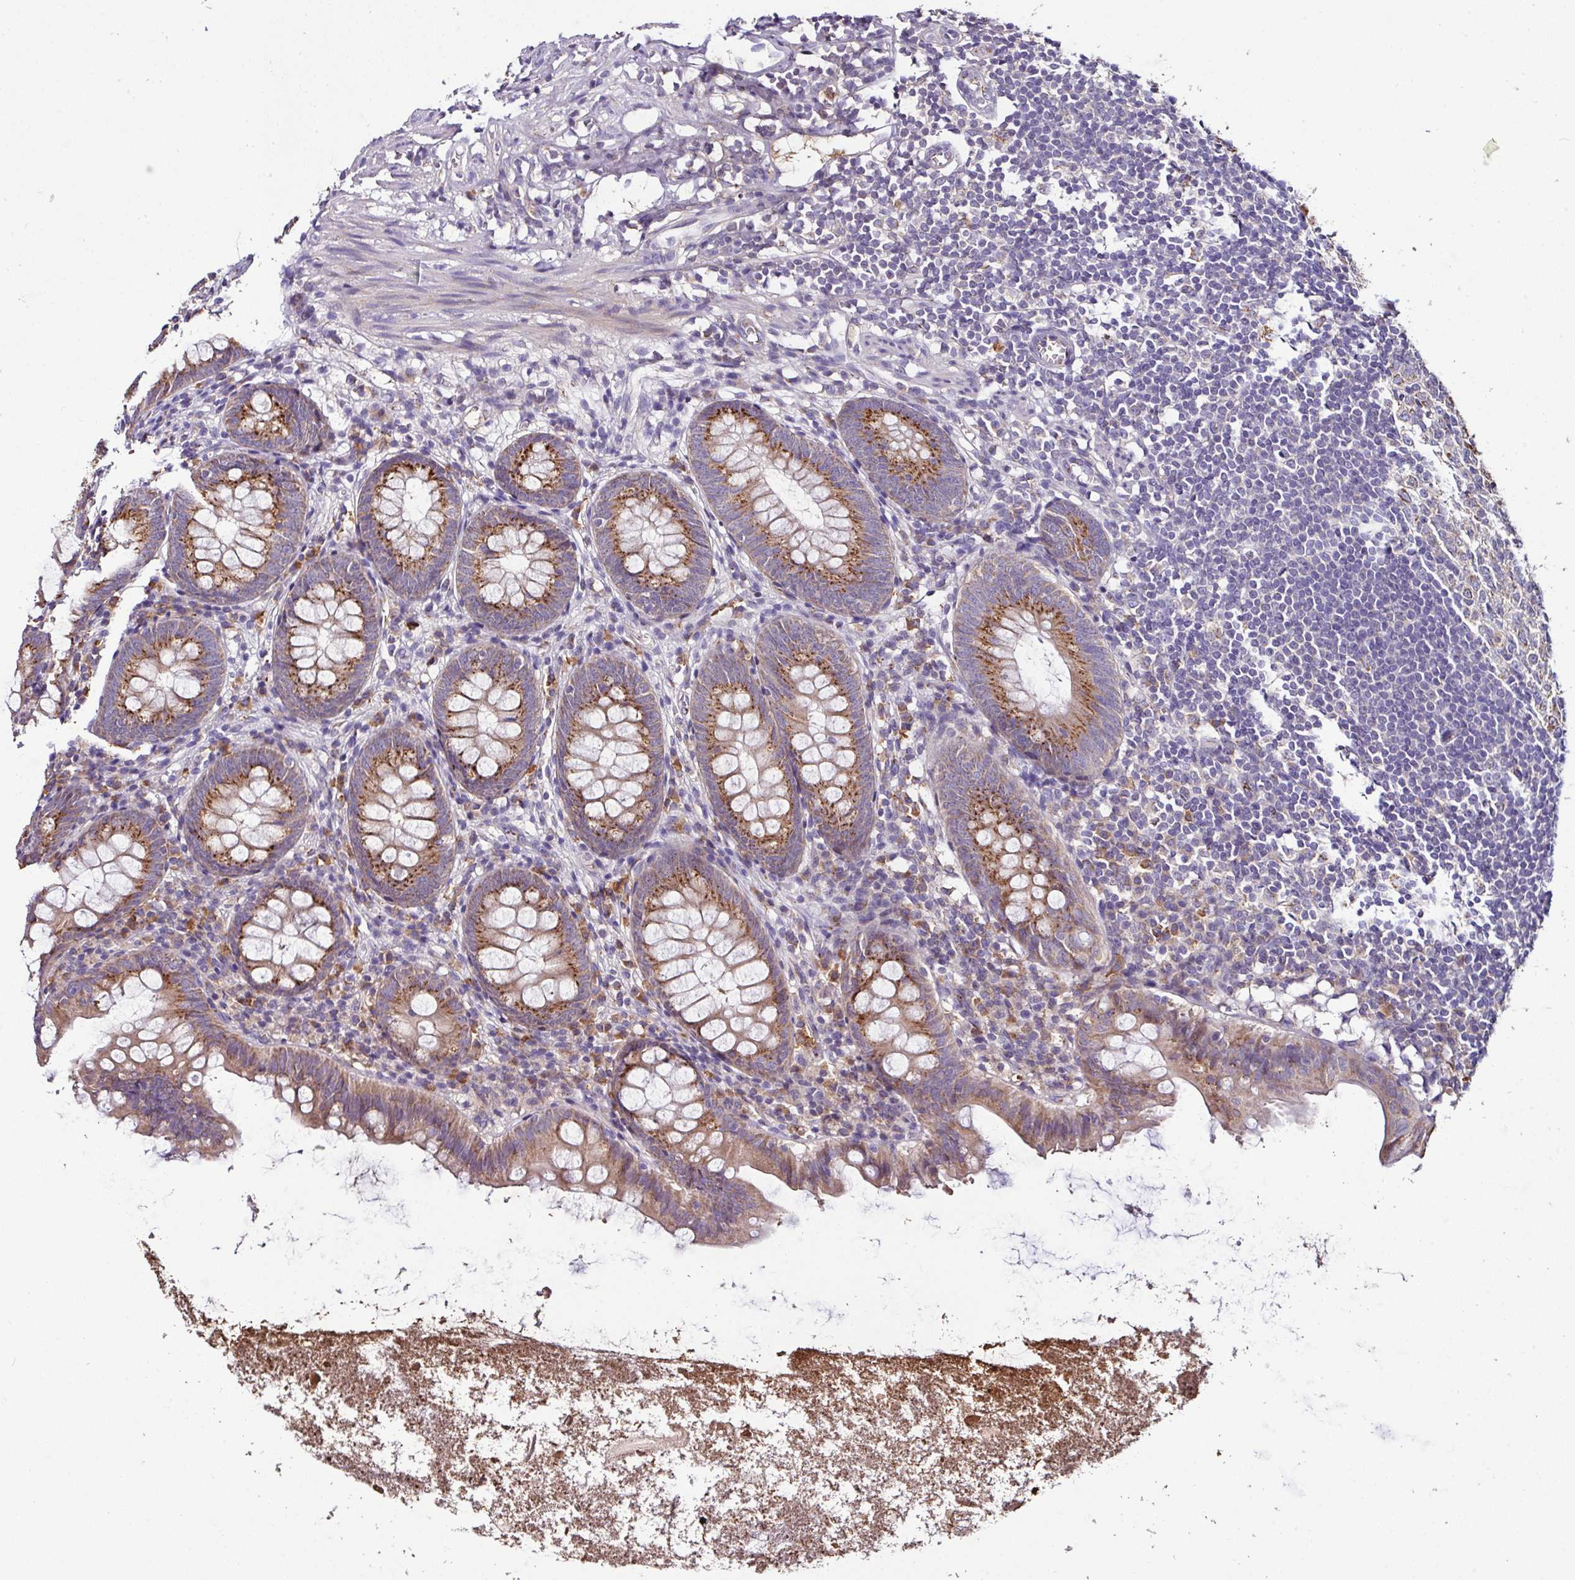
{"staining": {"intensity": "strong", "quantity": ">75%", "location": "cytoplasmic/membranous"}, "tissue": "appendix", "cell_type": "Glandular cells", "image_type": "normal", "snomed": [{"axis": "morphology", "description": "Normal tissue, NOS"}, {"axis": "topography", "description": "Appendix"}], "caption": "Immunohistochemical staining of unremarkable human appendix shows high levels of strong cytoplasmic/membranous staining in about >75% of glandular cells. The protein of interest is stained brown, and the nuclei are stained in blue (DAB (3,3'-diaminobenzidine) IHC with brightfield microscopy, high magnification).", "gene": "CPD", "patient": {"sex": "female", "age": 51}}